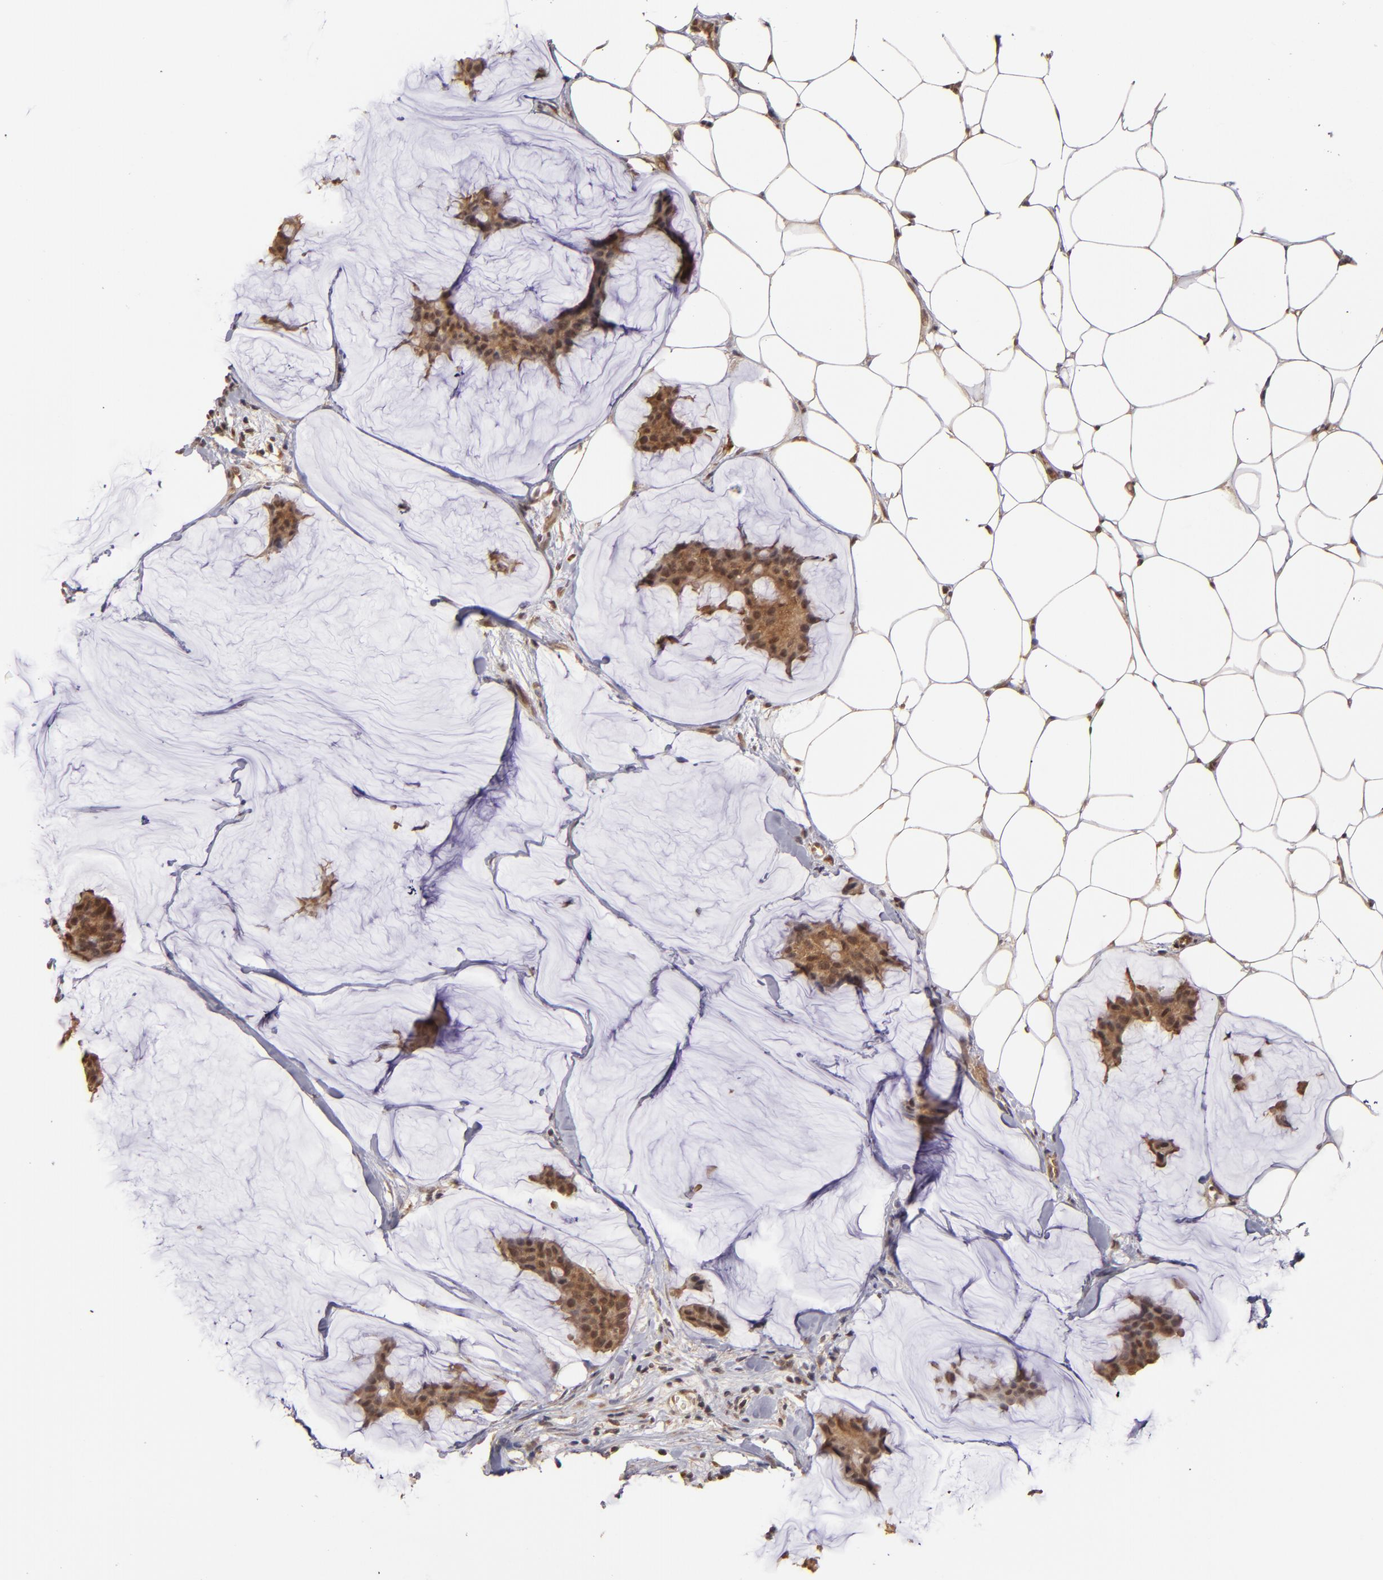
{"staining": {"intensity": "strong", "quantity": ">75%", "location": "cytoplasmic/membranous"}, "tissue": "breast cancer", "cell_type": "Tumor cells", "image_type": "cancer", "snomed": [{"axis": "morphology", "description": "Duct carcinoma"}, {"axis": "topography", "description": "Breast"}], "caption": "Breast cancer stained with a brown dye displays strong cytoplasmic/membranous positive staining in about >75% of tumor cells.", "gene": "MAPK3", "patient": {"sex": "female", "age": 93}}